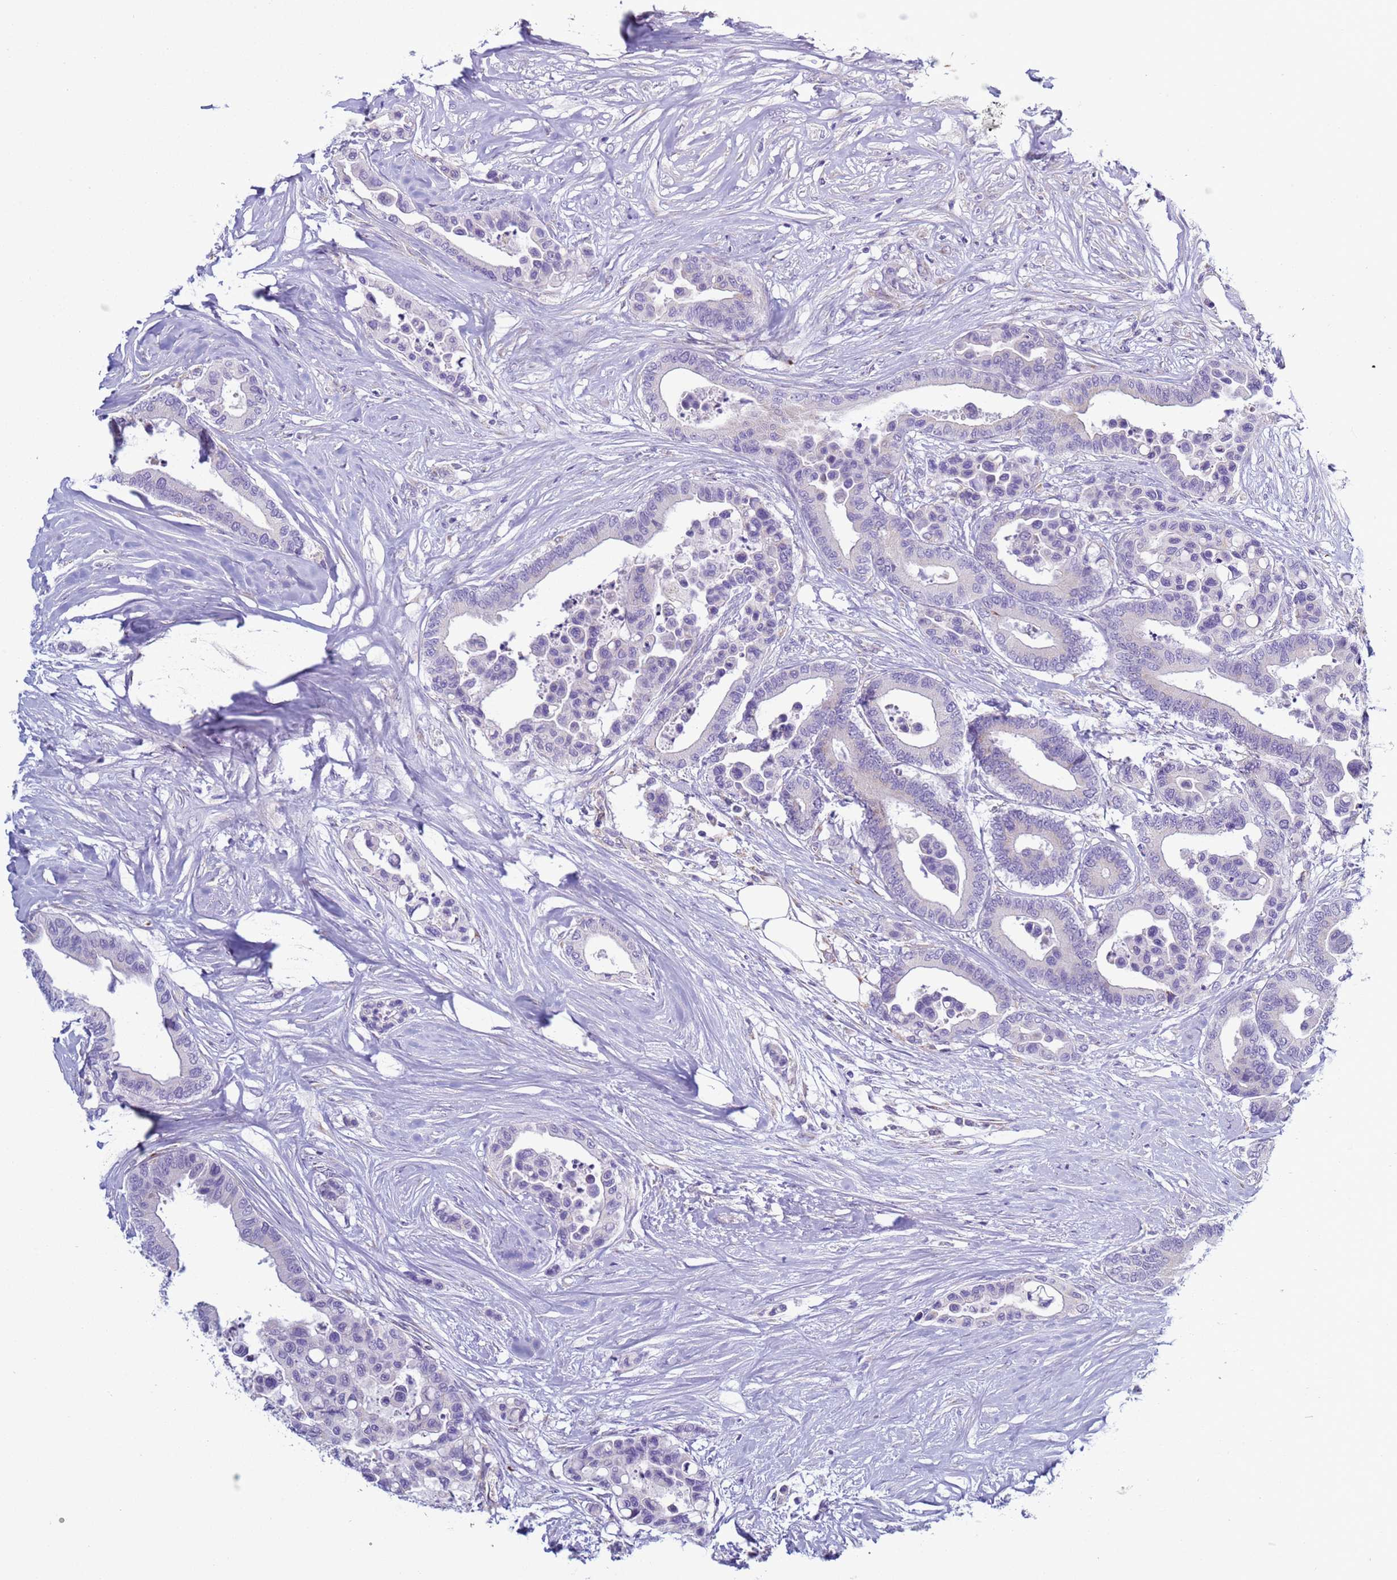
{"staining": {"intensity": "negative", "quantity": "none", "location": "none"}, "tissue": "colorectal cancer", "cell_type": "Tumor cells", "image_type": "cancer", "snomed": [{"axis": "morphology", "description": "Adenocarcinoma, NOS"}, {"axis": "topography", "description": "Colon"}], "caption": "Tumor cells are negative for brown protein staining in adenocarcinoma (colorectal). Brightfield microscopy of IHC stained with DAB (brown) and hematoxylin (blue), captured at high magnification.", "gene": "ABHD17B", "patient": {"sex": "male", "age": 82}}